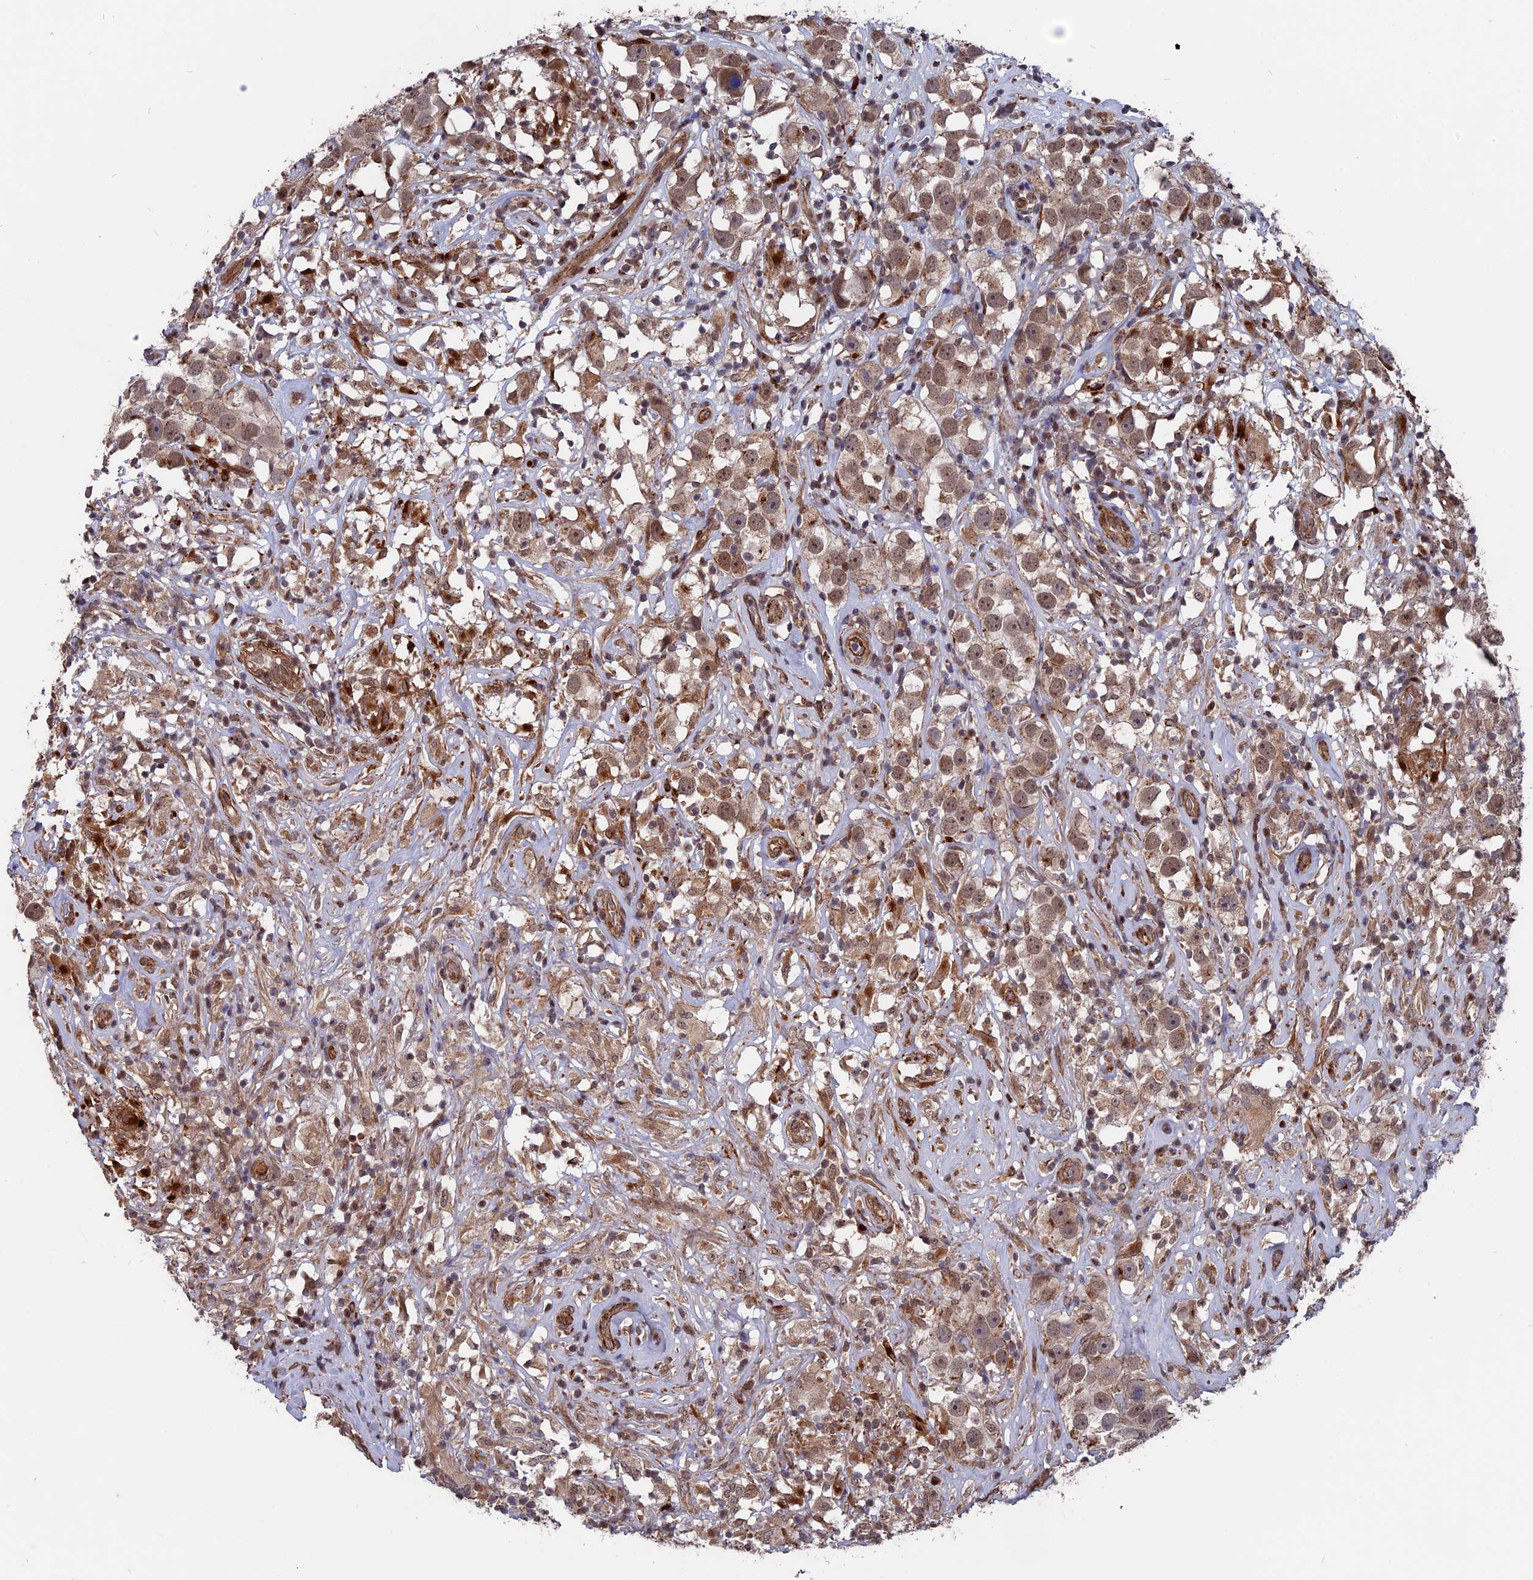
{"staining": {"intensity": "weak", "quantity": ">75%", "location": "cytoplasmic/membranous,nuclear"}, "tissue": "testis cancer", "cell_type": "Tumor cells", "image_type": "cancer", "snomed": [{"axis": "morphology", "description": "Seminoma, NOS"}, {"axis": "topography", "description": "Testis"}], "caption": "An immunohistochemistry photomicrograph of neoplastic tissue is shown. Protein staining in brown labels weak cytoplasmic/membranous and nuclear positivity in testis cancer within tumor cells.", "gene": "NOSIP", "patient": {"sex": "male", "age": 49}}